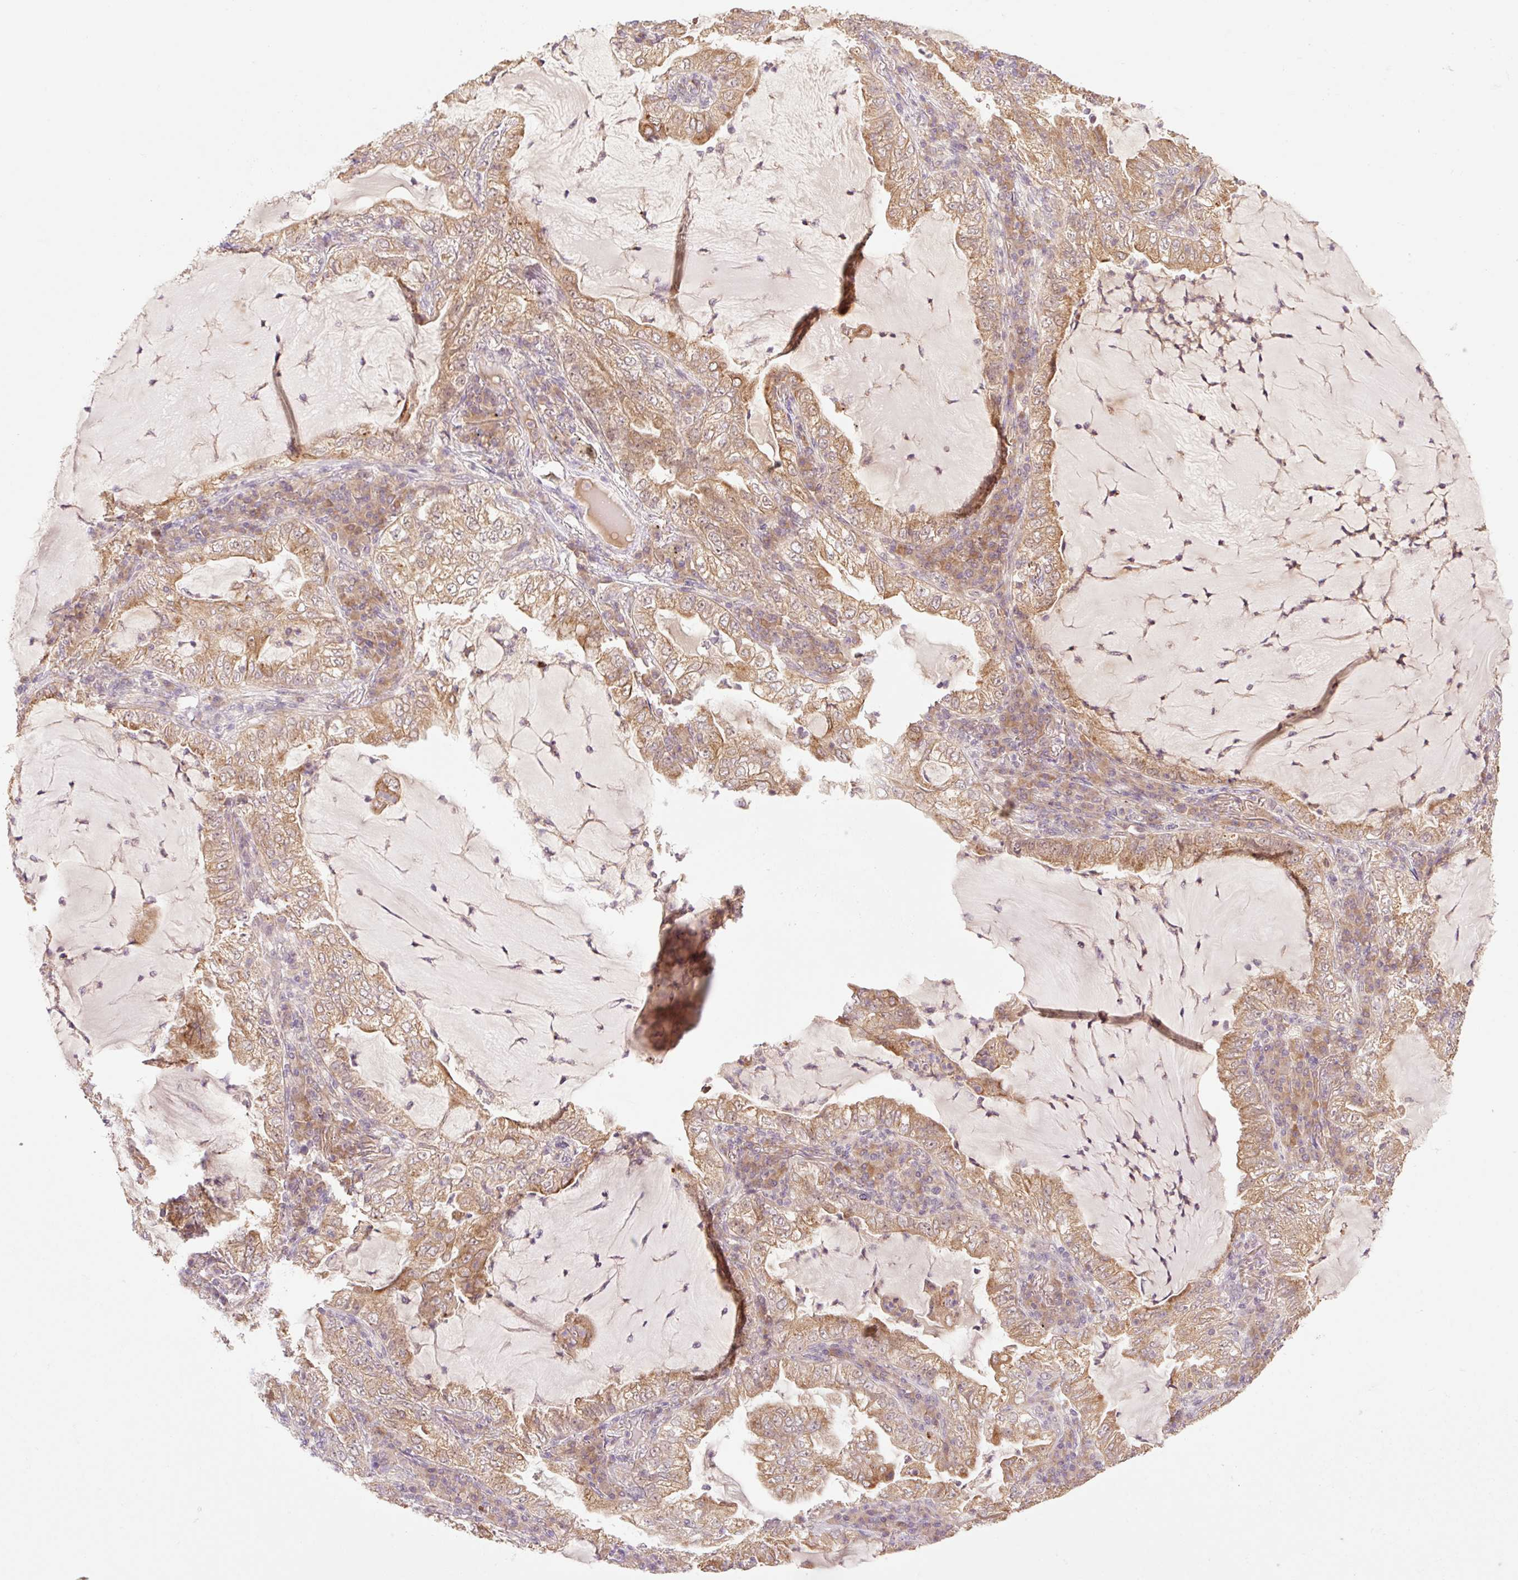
{"staining": {"intensity": "moderate", "quantity": ">75%", "location": "cytoplasmic/membranous"}, "tissue": "lung cancer", "cell_type": "Tumor cells", "image_type": "cancer", "snomed": [{"axis": "morphology", "description": "Adenocarcinoma, NOS"}, {"axis": "topography", "description": "Lung"}], "caption": "Approximately >75% of tumor cells in human lung adenocarcinoma display moderate cytoplasmic/membranous protein expression as visualized by brown immunohistochemical staining.", "gene": "YJU2B", "patient": {"sex": "female", "age": 73}}